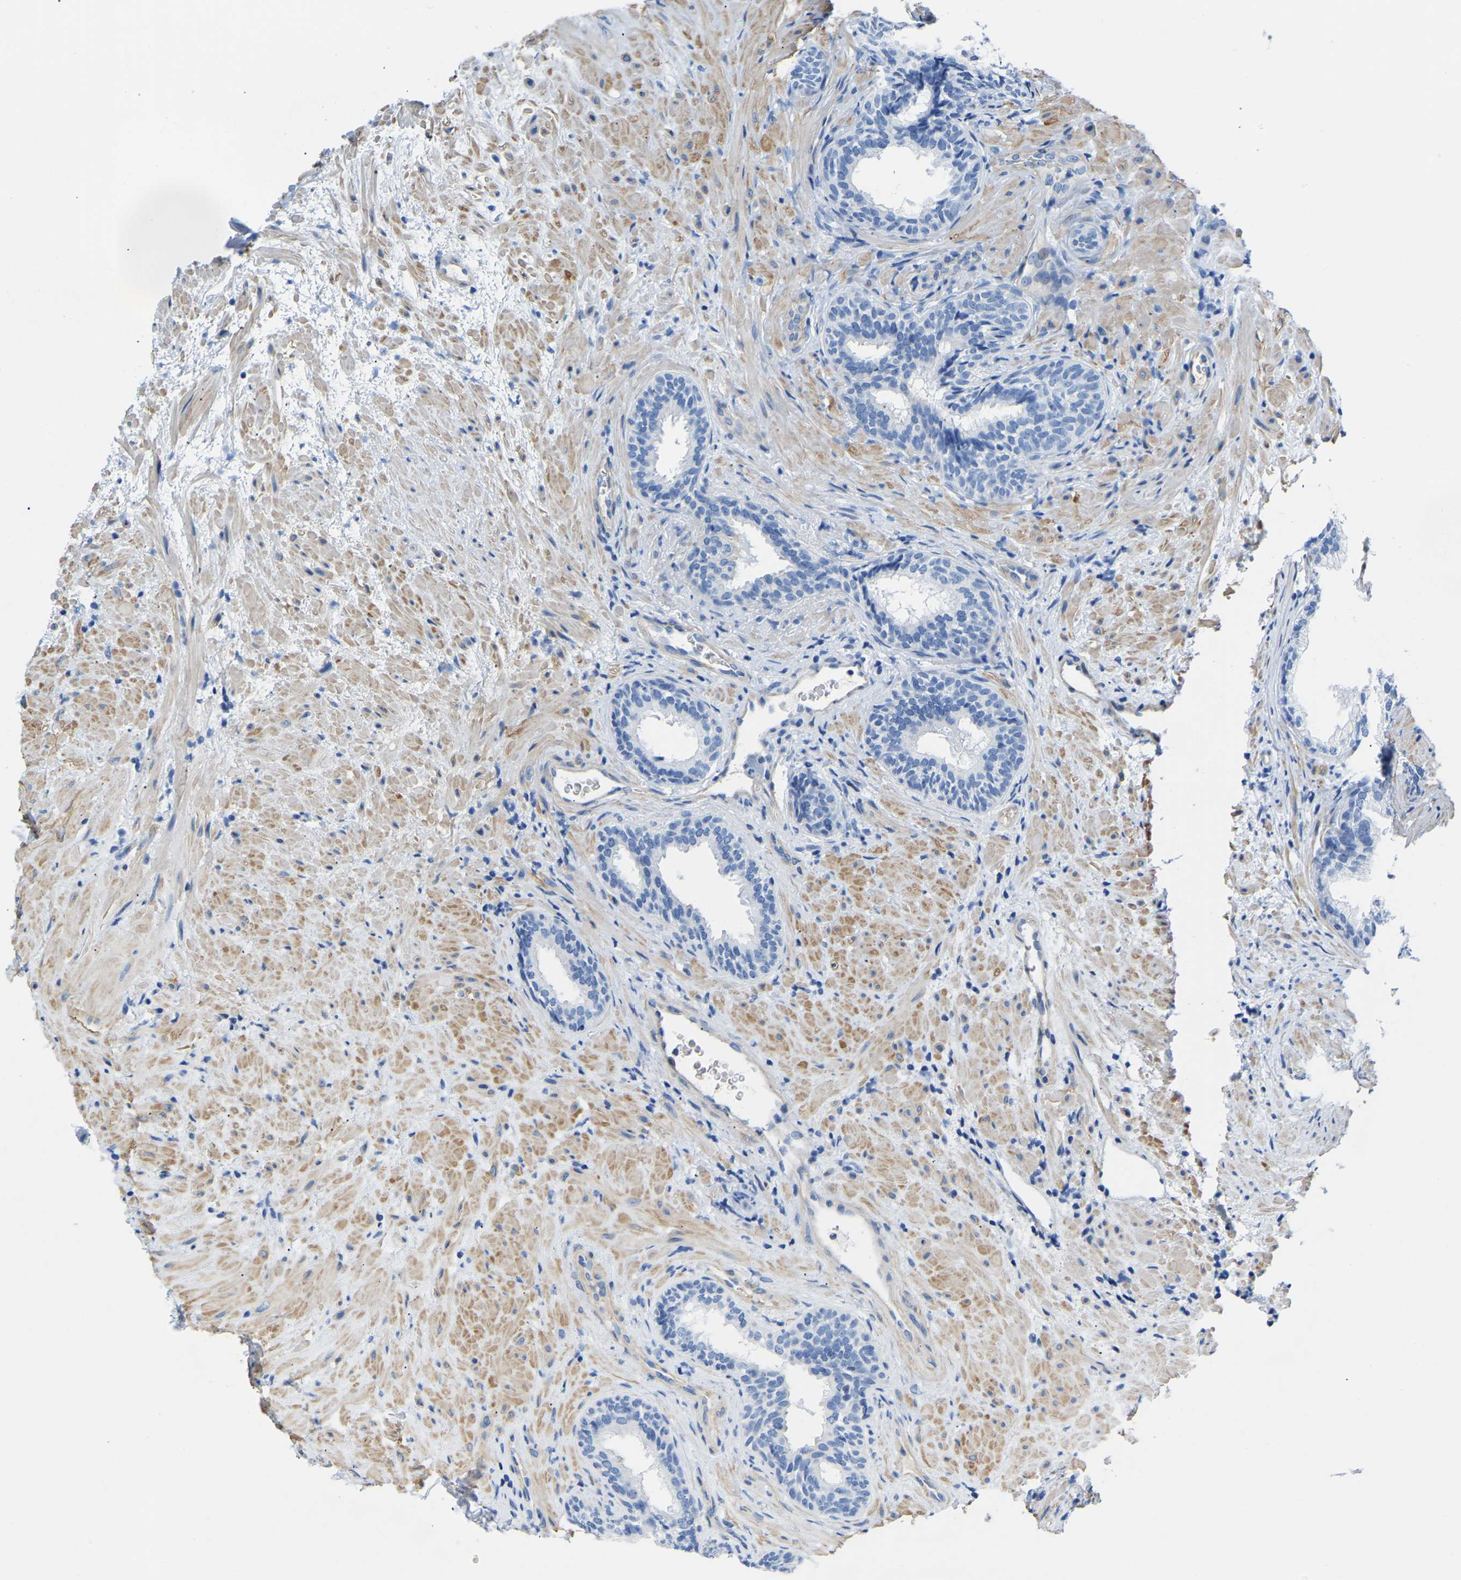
{"staining": {"intensity": "negative", "quantity": "none", "location": "none"}, "tissue": "prostate", "cell_type": "Glandular cells", "image_type": "normal", "snomed": [{"axis": "morphology", "description": "Normal tissue, NOS"}, {"axis": "topography", "description": "Prostate"}], "caption": "Prostate was stained to show a protein in brown. There is no significant expression in glandular cells. The staining is performed using DAB brown chromogen with nuclei counter-stained in using hematoxylin.", "gene": "UPK3A", "patient": {"sex": "male", "age": 76}}